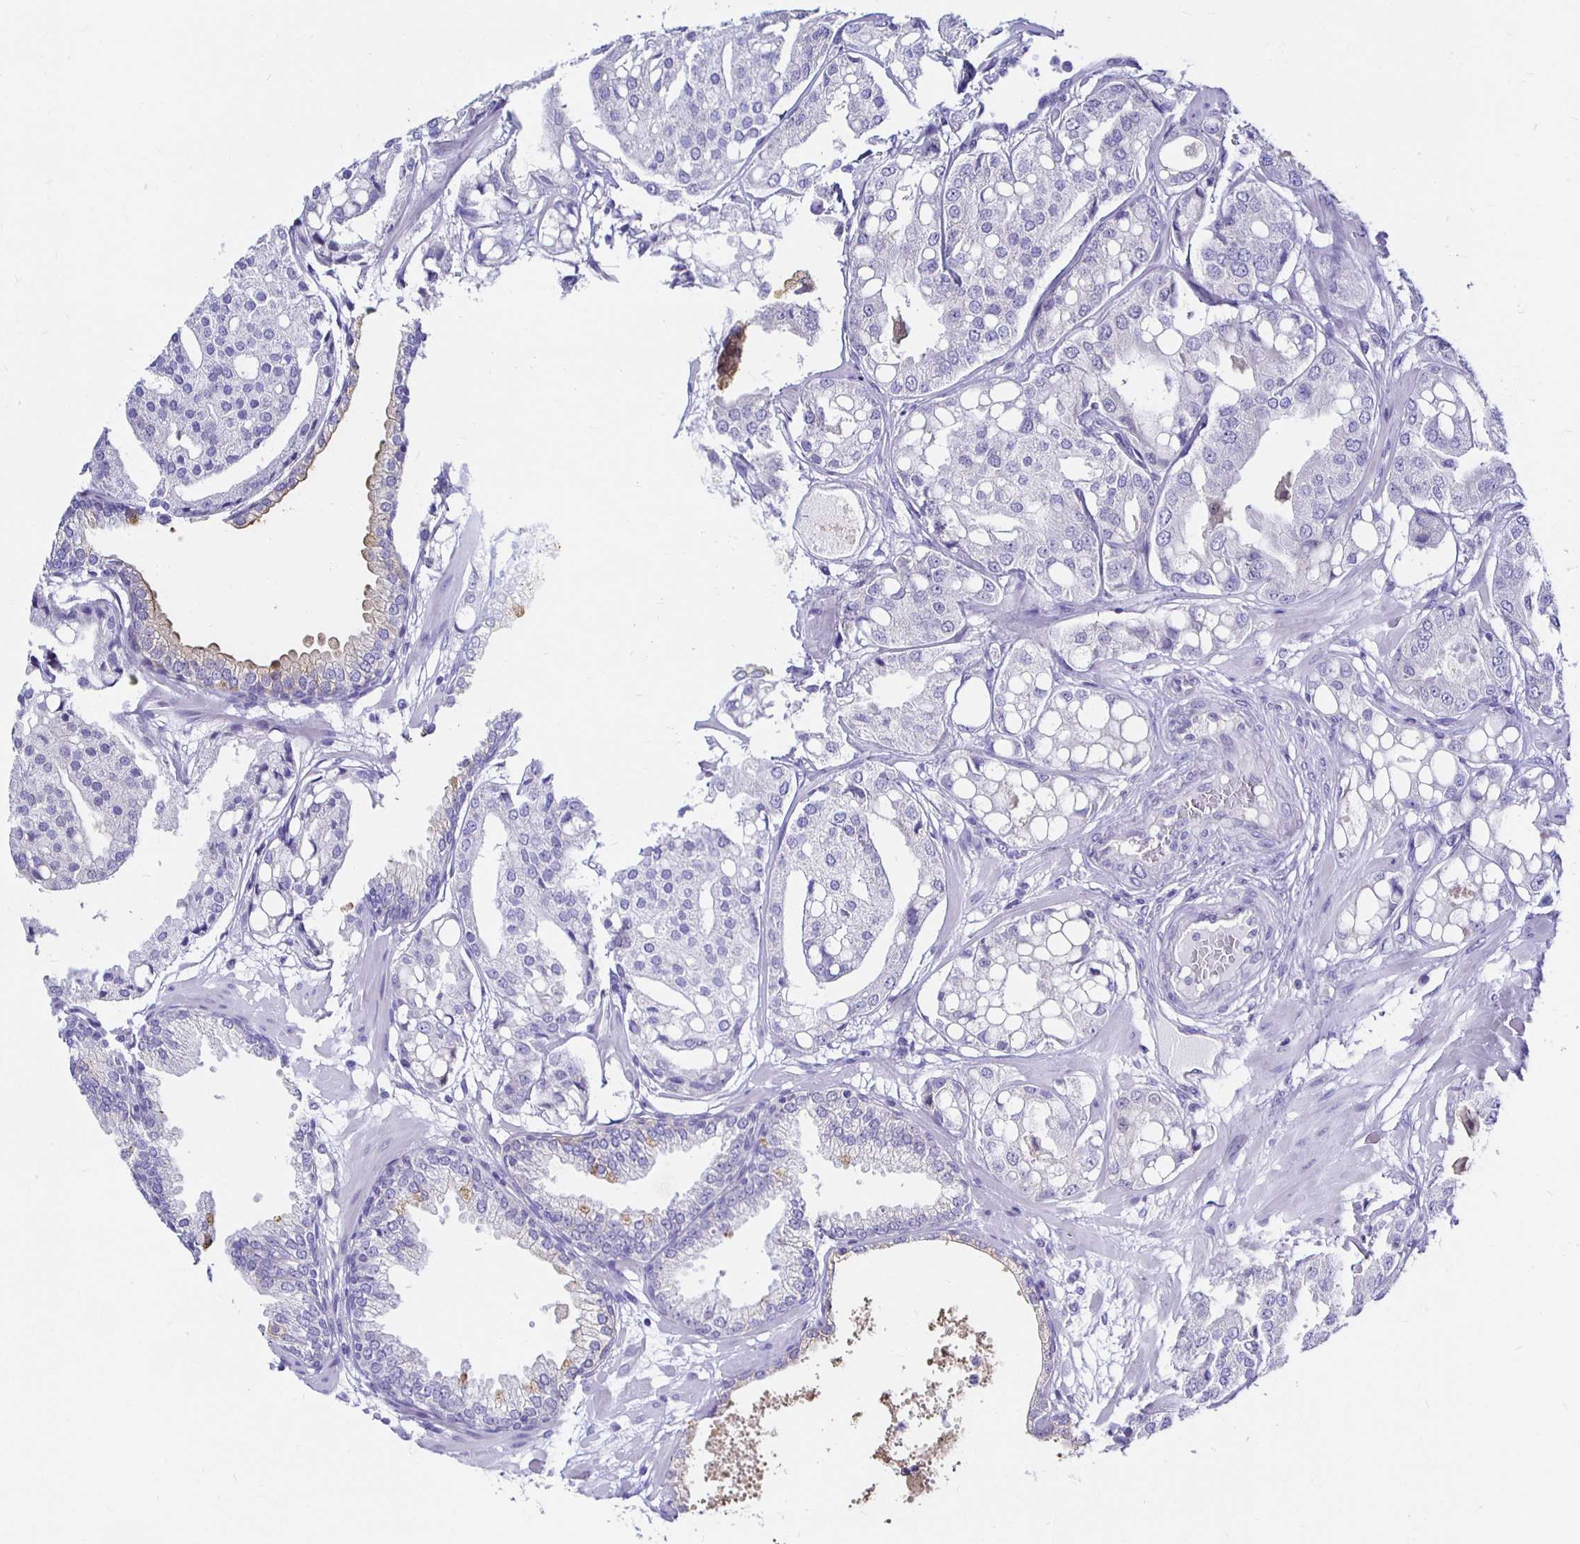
{"staining": {"intensity": "negative", "quantity": "none", "location": "none"}, "tissue": "renal cancer", "cell_type": "Tumor cells", "image_type": "cancer", "snomed": [{"axis": "morphology", "description": "Adenocarcinoma, NOS"}, {"axis": "topography", "description": "Urinary bladder"}], "caption": "DAB immunohistochemical staining of human renal cancer (adenocarcinoma) displays no significant positivity in tumor cells.", "gene": "UMOD", "patient": {"sex": "male", "age": 61}}